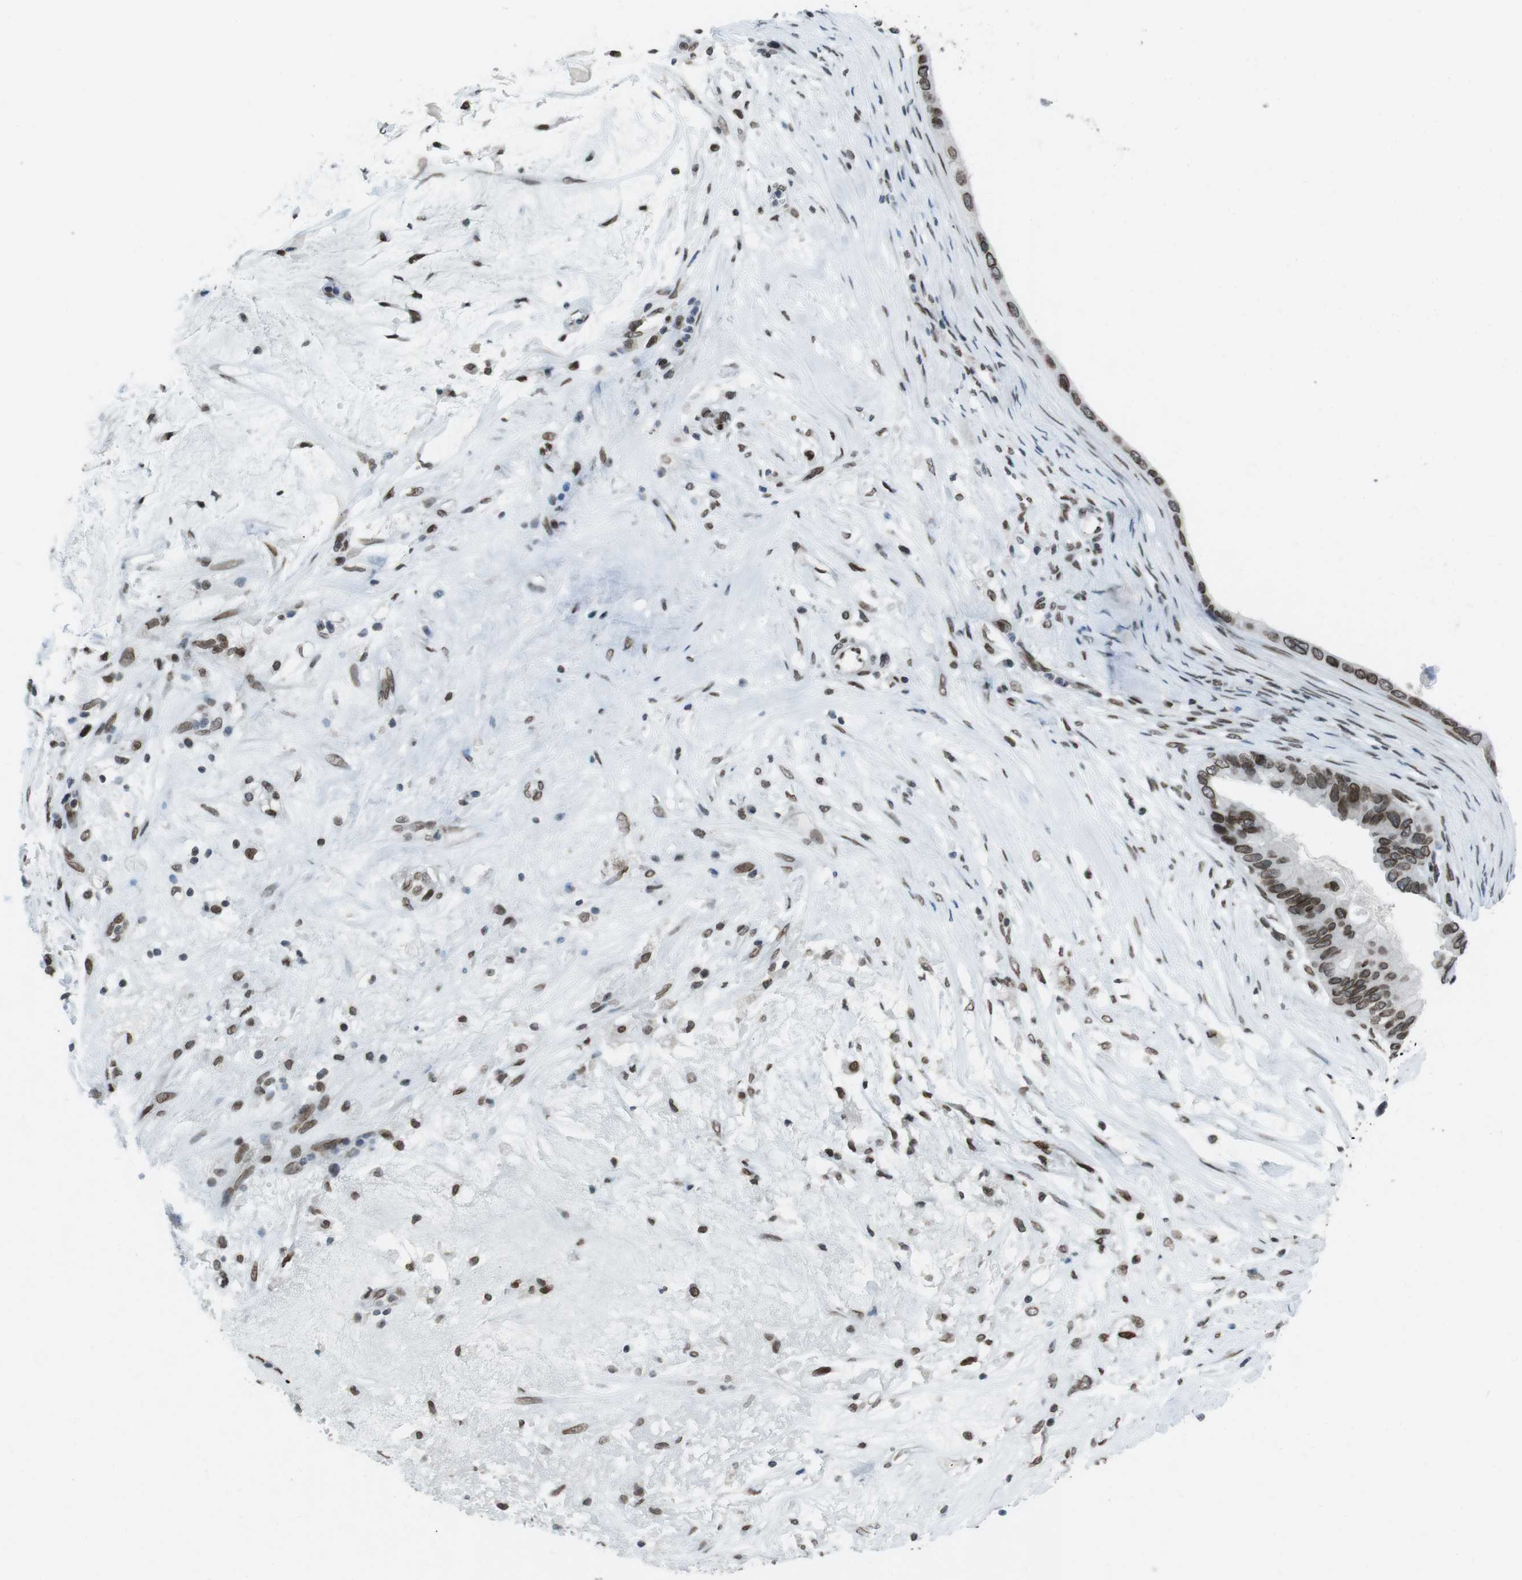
{"staining": {"intensity": "strong", "quantity": ">75%", "location": "cytoplasmic/membranous,nuclear"}, "tissue": "ovarian cancer", "cell_type": "Tumor cells", "image_type": "cancer", "snomed": [{"axis": "morphology", "description": "Cystadenocarcinoma, mucinous, NOS"}, {"axis": "topography", "description": "Ovary"}], "caption": "Mucinous cystadenocarcinoma (ovarian) stained with a protein marker displays strong staining in tumor cells.", "gene": "MAD1L1", "patient": {"sex": "female", "age": 80}}